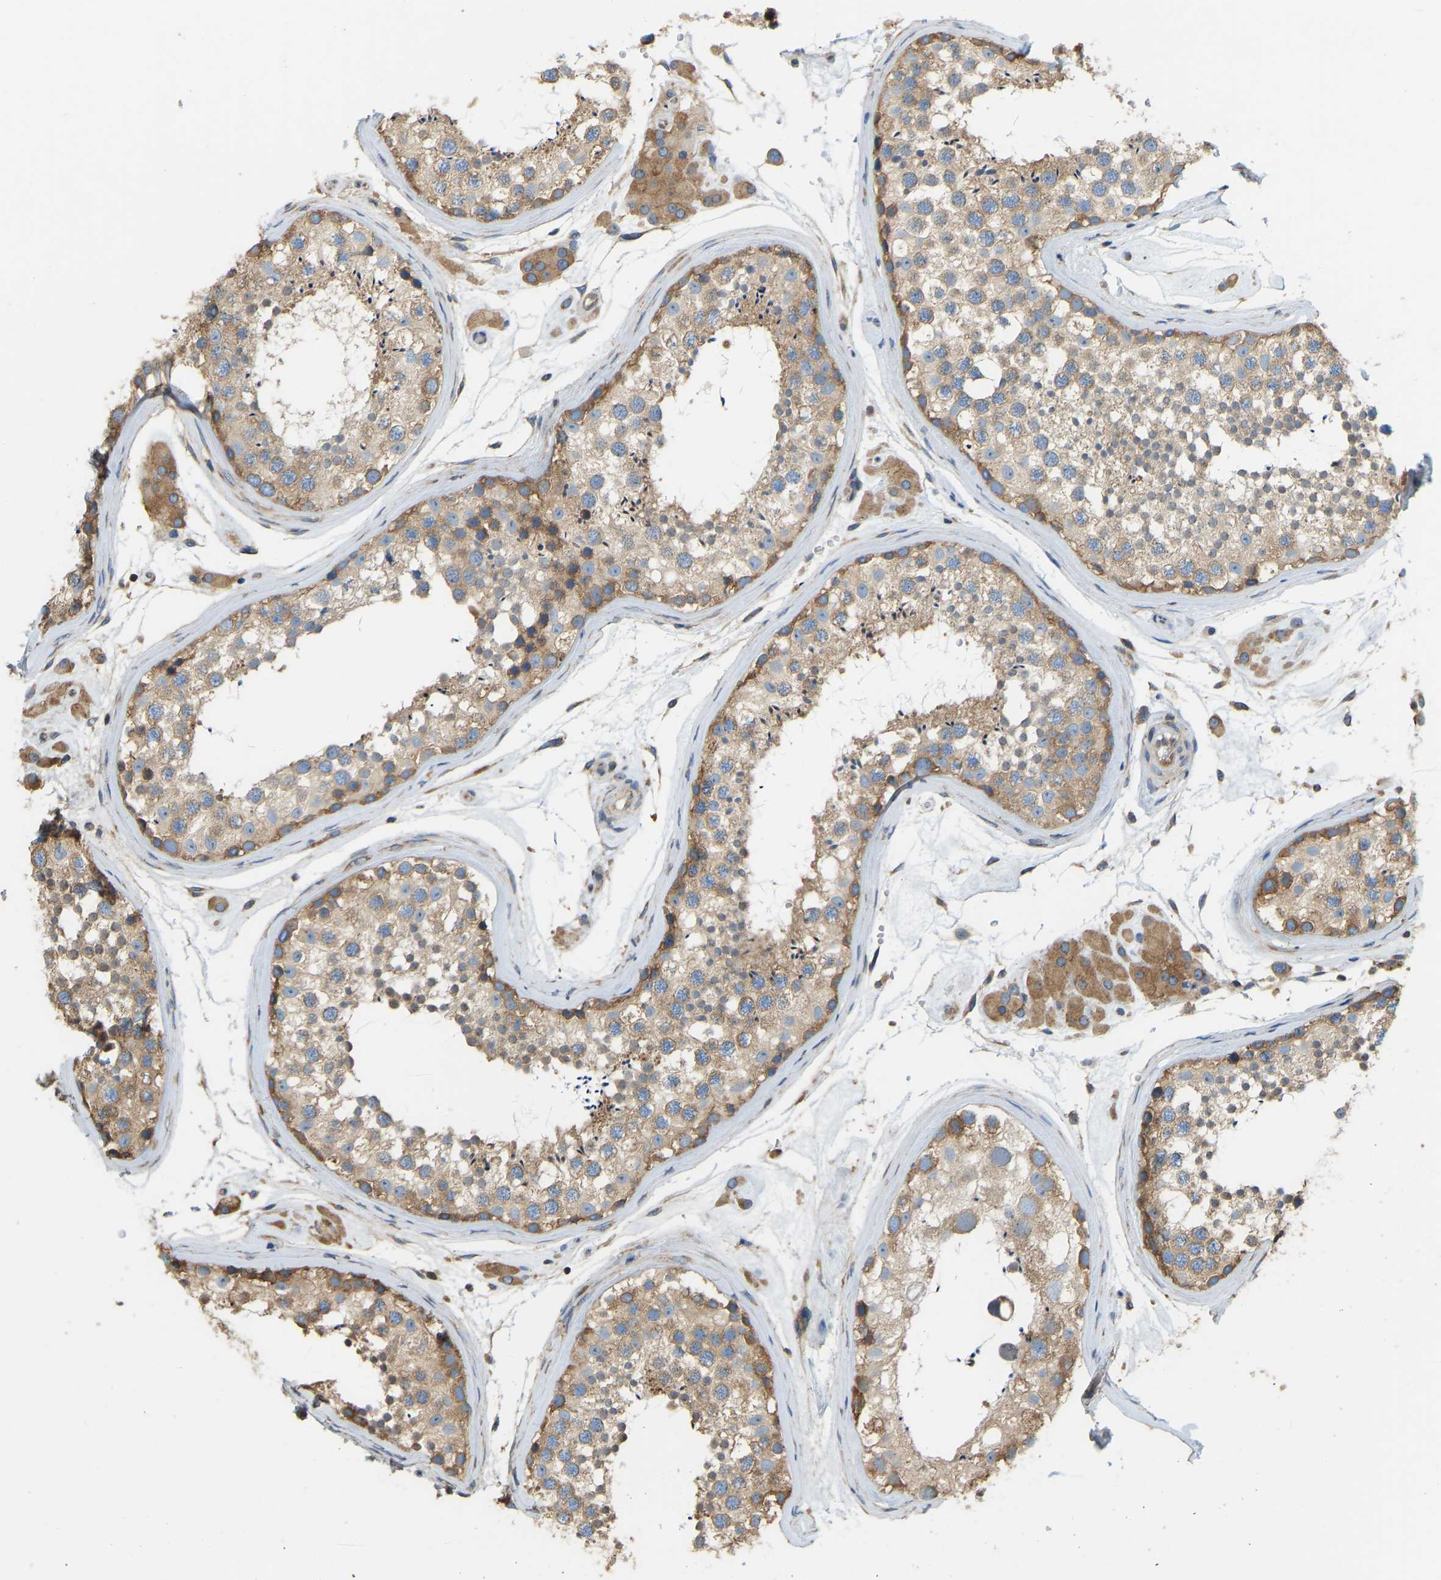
{"staining": {"intensity": "moderate", "quantity": ">75%", "location": "cytoplasmic/membranous"}, "tissue": "testis", "cell_type": "Cells in seminiferous ducts", "image_type": "normal", "snomed": [{"axis": "morphology", "description": "Normal tissue, NOS"}, {"axis": "topography", "description": "Testis"}], "caption": "Immunohistochemistry (DAB (3,3'-diaminobenzidine)) staining of normal human testis reveals moderate cytoplasmic/membranous protein expression in about >75% of cells in seminiferous ducts. Ihc stains the protein of interest in brown and the nuclei are stained blue.", "gene": "RPS6KB2", "patient": {"sex": "male", "age": 46}}